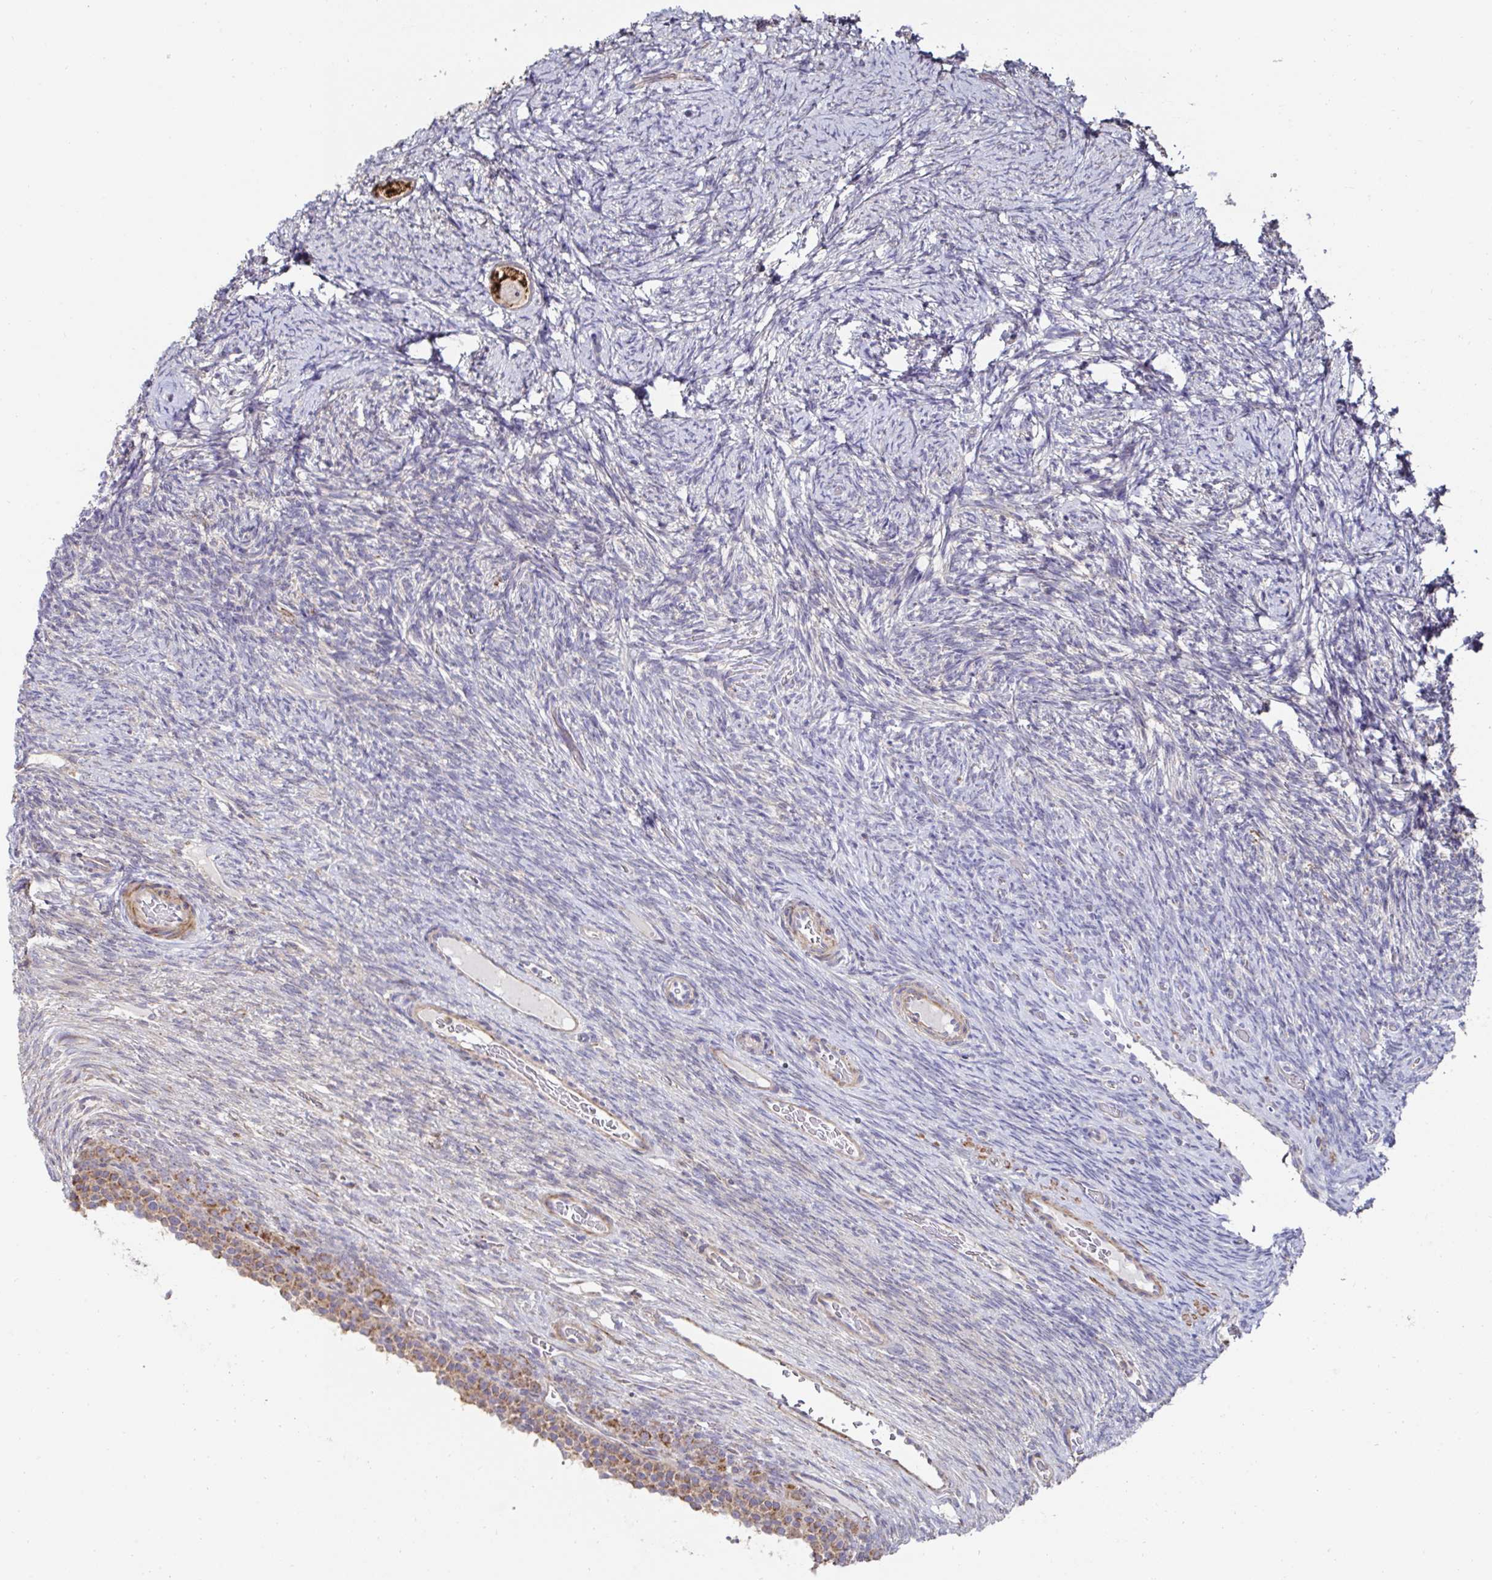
{"staining": {"intensity": "strong", "quantity": ">75%", "location": "cytoplasmic/membranous"}, "tissue": "ovary", "cell_type": "Follicle cells", "image_type": "normal", "snomed": [{"axis": "morphology", "description": "Normal tissue, NOS"}, {"axis": "topography", "description": "Ovary"}], "caption": "Follicle cells display strong cytoplasmic/membranous staining in about >75% of cells in unremarkable ovary.", "gene": "DZANK1", "patient": {"sex": "female", "age": 34}}